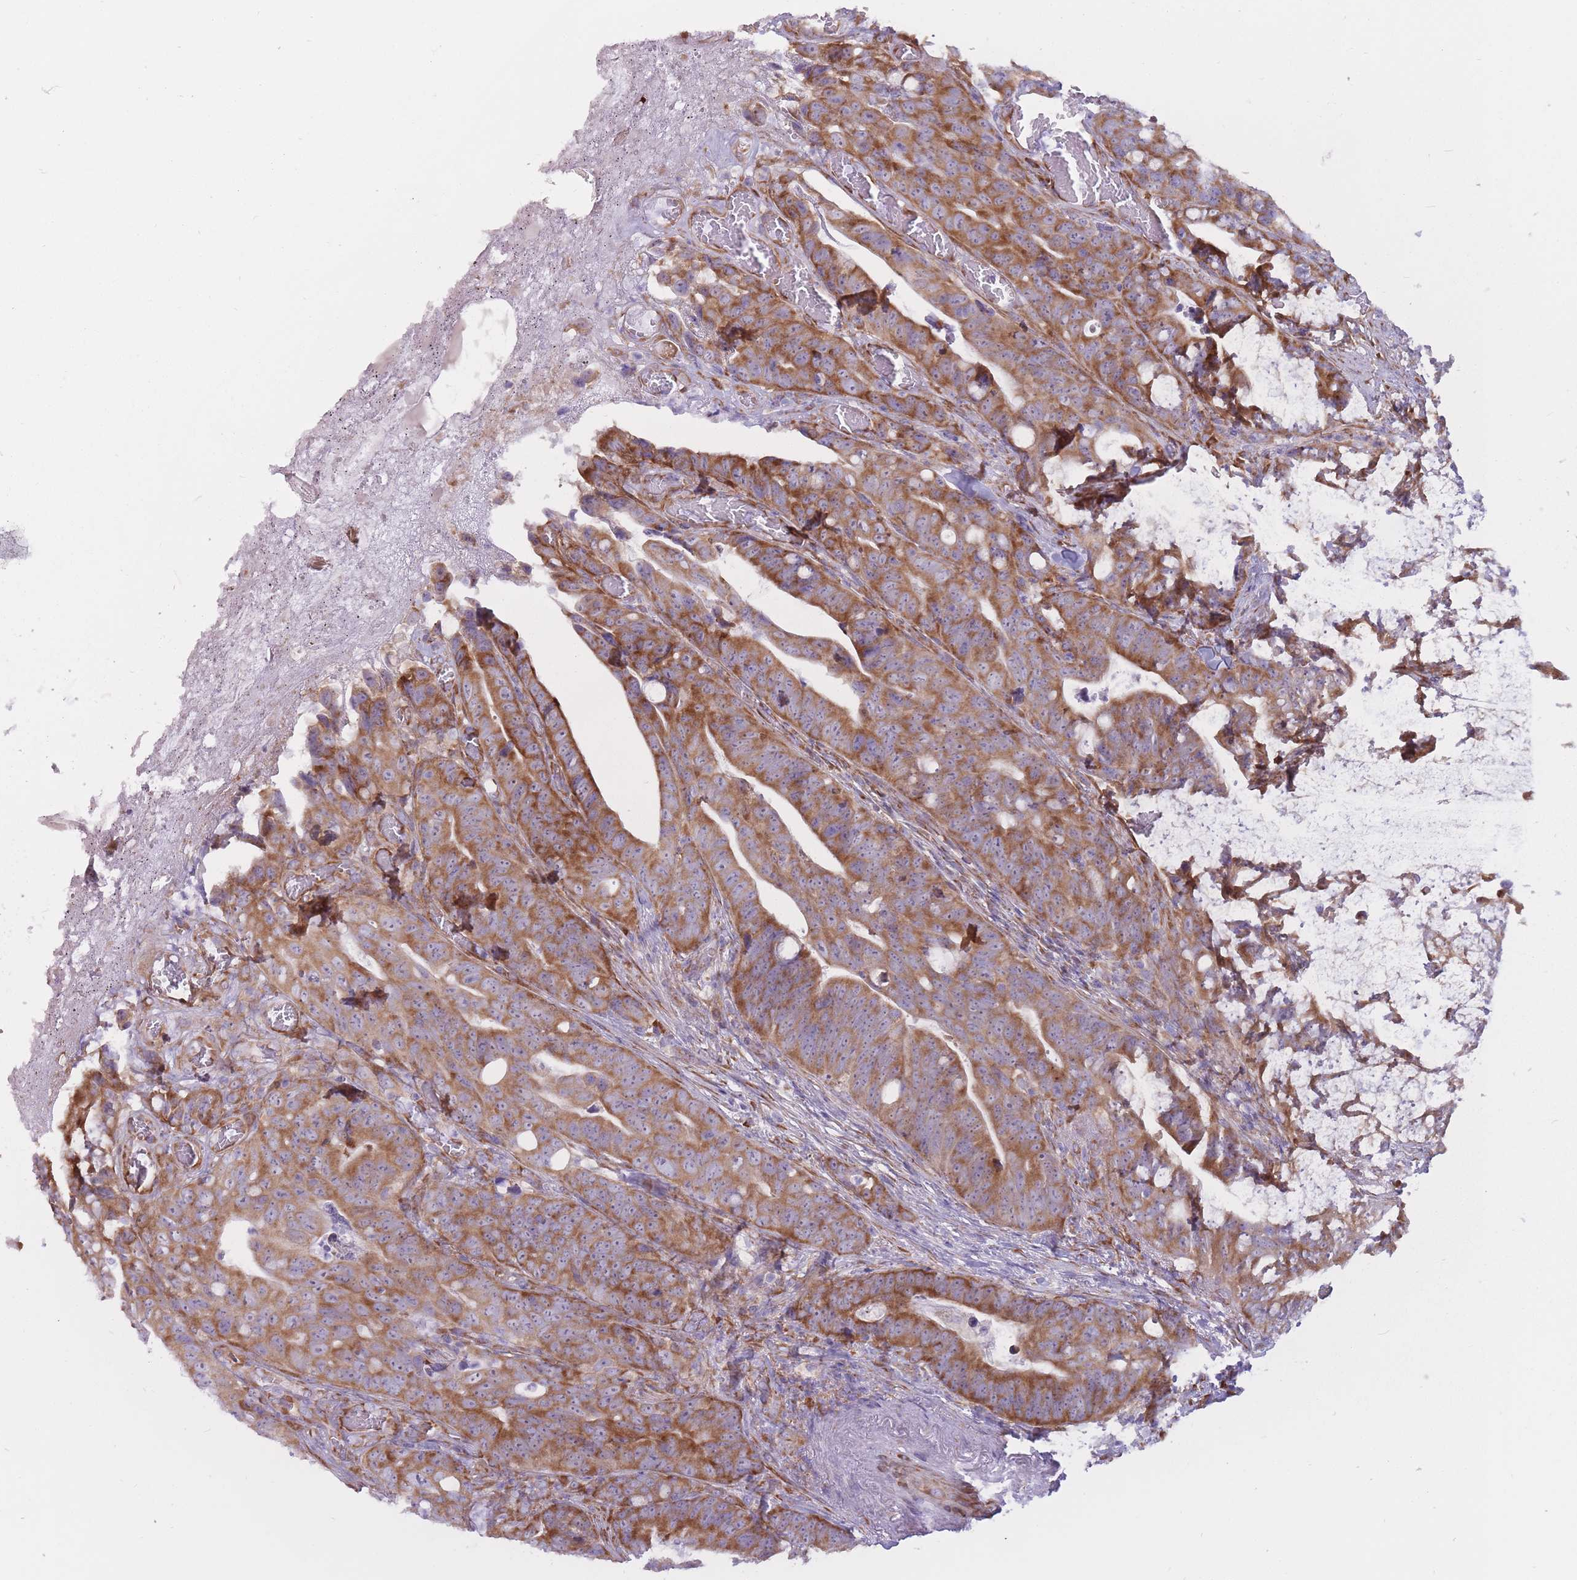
{"staining": {"intensity": "moderate", "quantity": ">75%", "location": "cytoplasmic/membranous"}, "tissue": "colorectal cancer", "cell_type": "Tumor cells", "image_type": "cancer", "snomed": [{"axis": "morphology", "description": "Adenocarcinoma, NOS"}, {"axis": "topography", "description": "Colon"}], "caption": "Immunohistochemical staining of adenocarcinoma (colorectal) displays moderate cytoplasmic/membranous protein expression in about >75% of tumor cells.", "gene": "RPL18", "patient": {"sex": "female", "age": 82}}